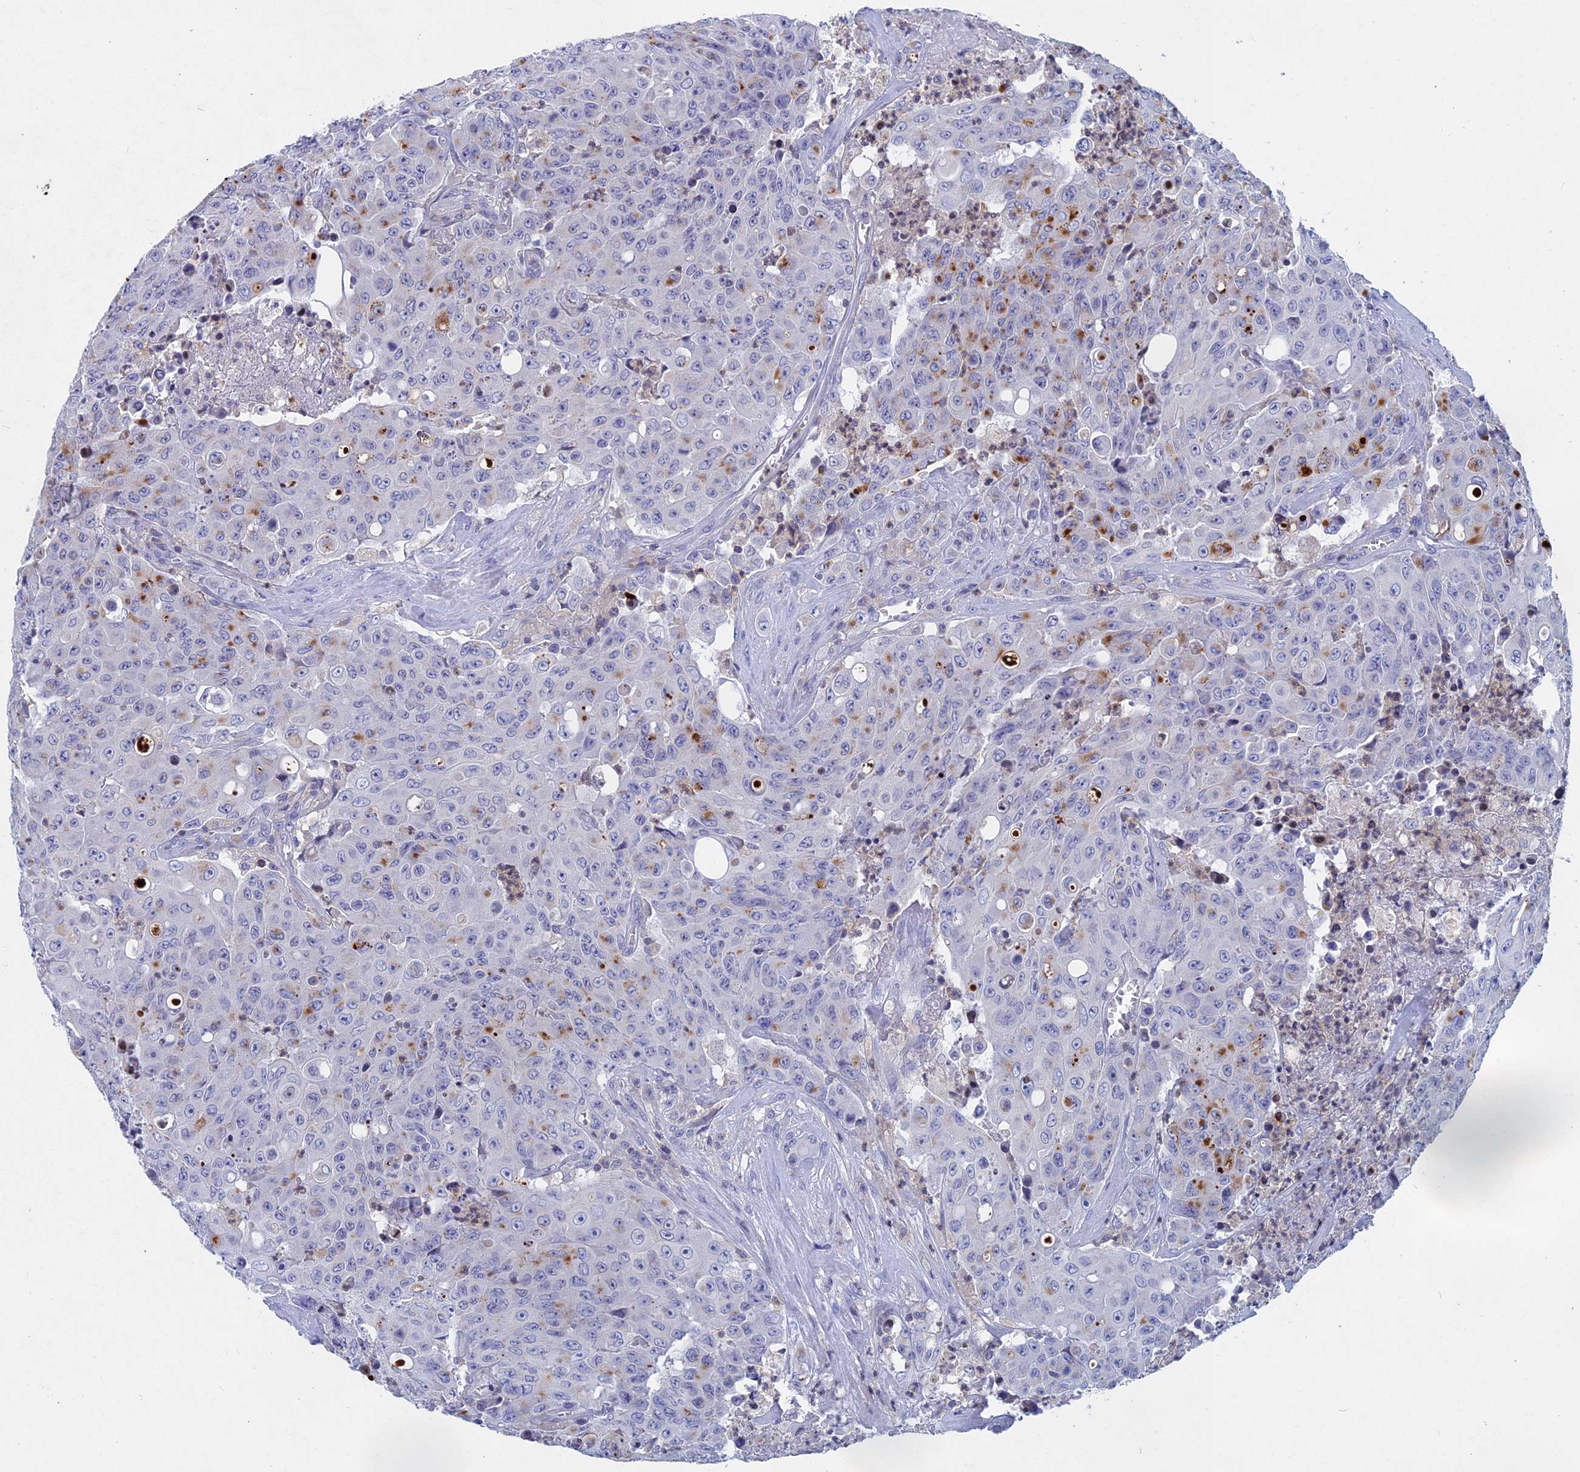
{"staining": {"intensity": "negative", "quantity": "none", "location": "none"}, "tissue": "colorectal cancer", "cell_type": "Tumor cells", "image_type": "cancer", "snomed": [{"axis": "morphology", "description": "Adenocarcinoma, NOS"}, {"axis": "topography", "description": "Colon"}], "caption": "A photomicrograph of human colorectal cancer is negative for staining in tumor cells.", "gene": "ACP7", "patient": {"sex": "male", "age": 51}}